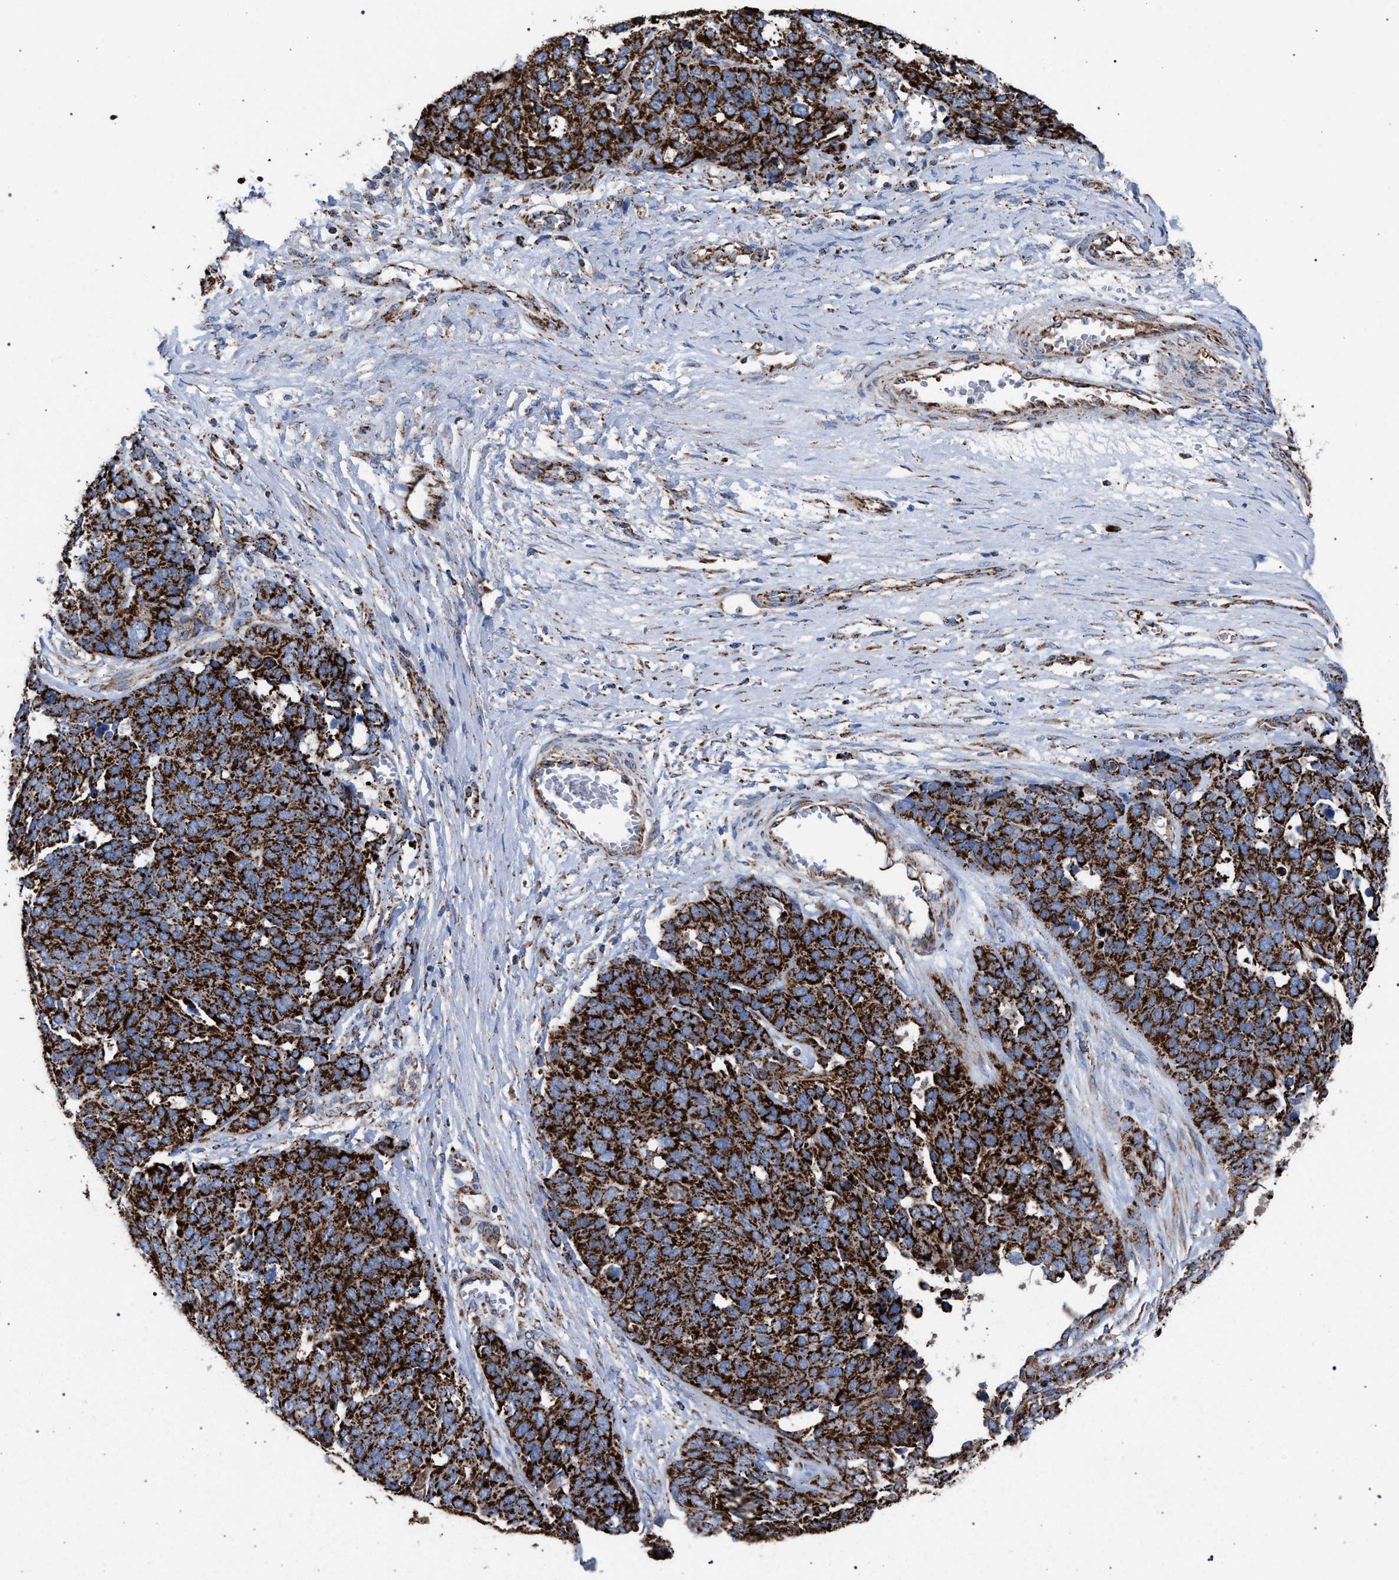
{"staining": {"intensity": "strong", "quantity": ">75%", "location": "cytoplasmic/membranous"}, "tissue": "ovarian cancer", "cell_type": "Tumor cells", "image_type": "cancer", "snomed": [{"axis": "morphology", "description": "Cystadenocarcinoma, serous, NOS"}, {"axis": "topography", "description": "Ovary"}], "caption": "Serous cystadenocarcinoma (ovarian) stained with a brown dye shows strong cytoplasmic/membranous positive staining in approximately >75% of tumor cells.", "gene": "VPS13A", "patient": {"sex": "female", "age": 44}}